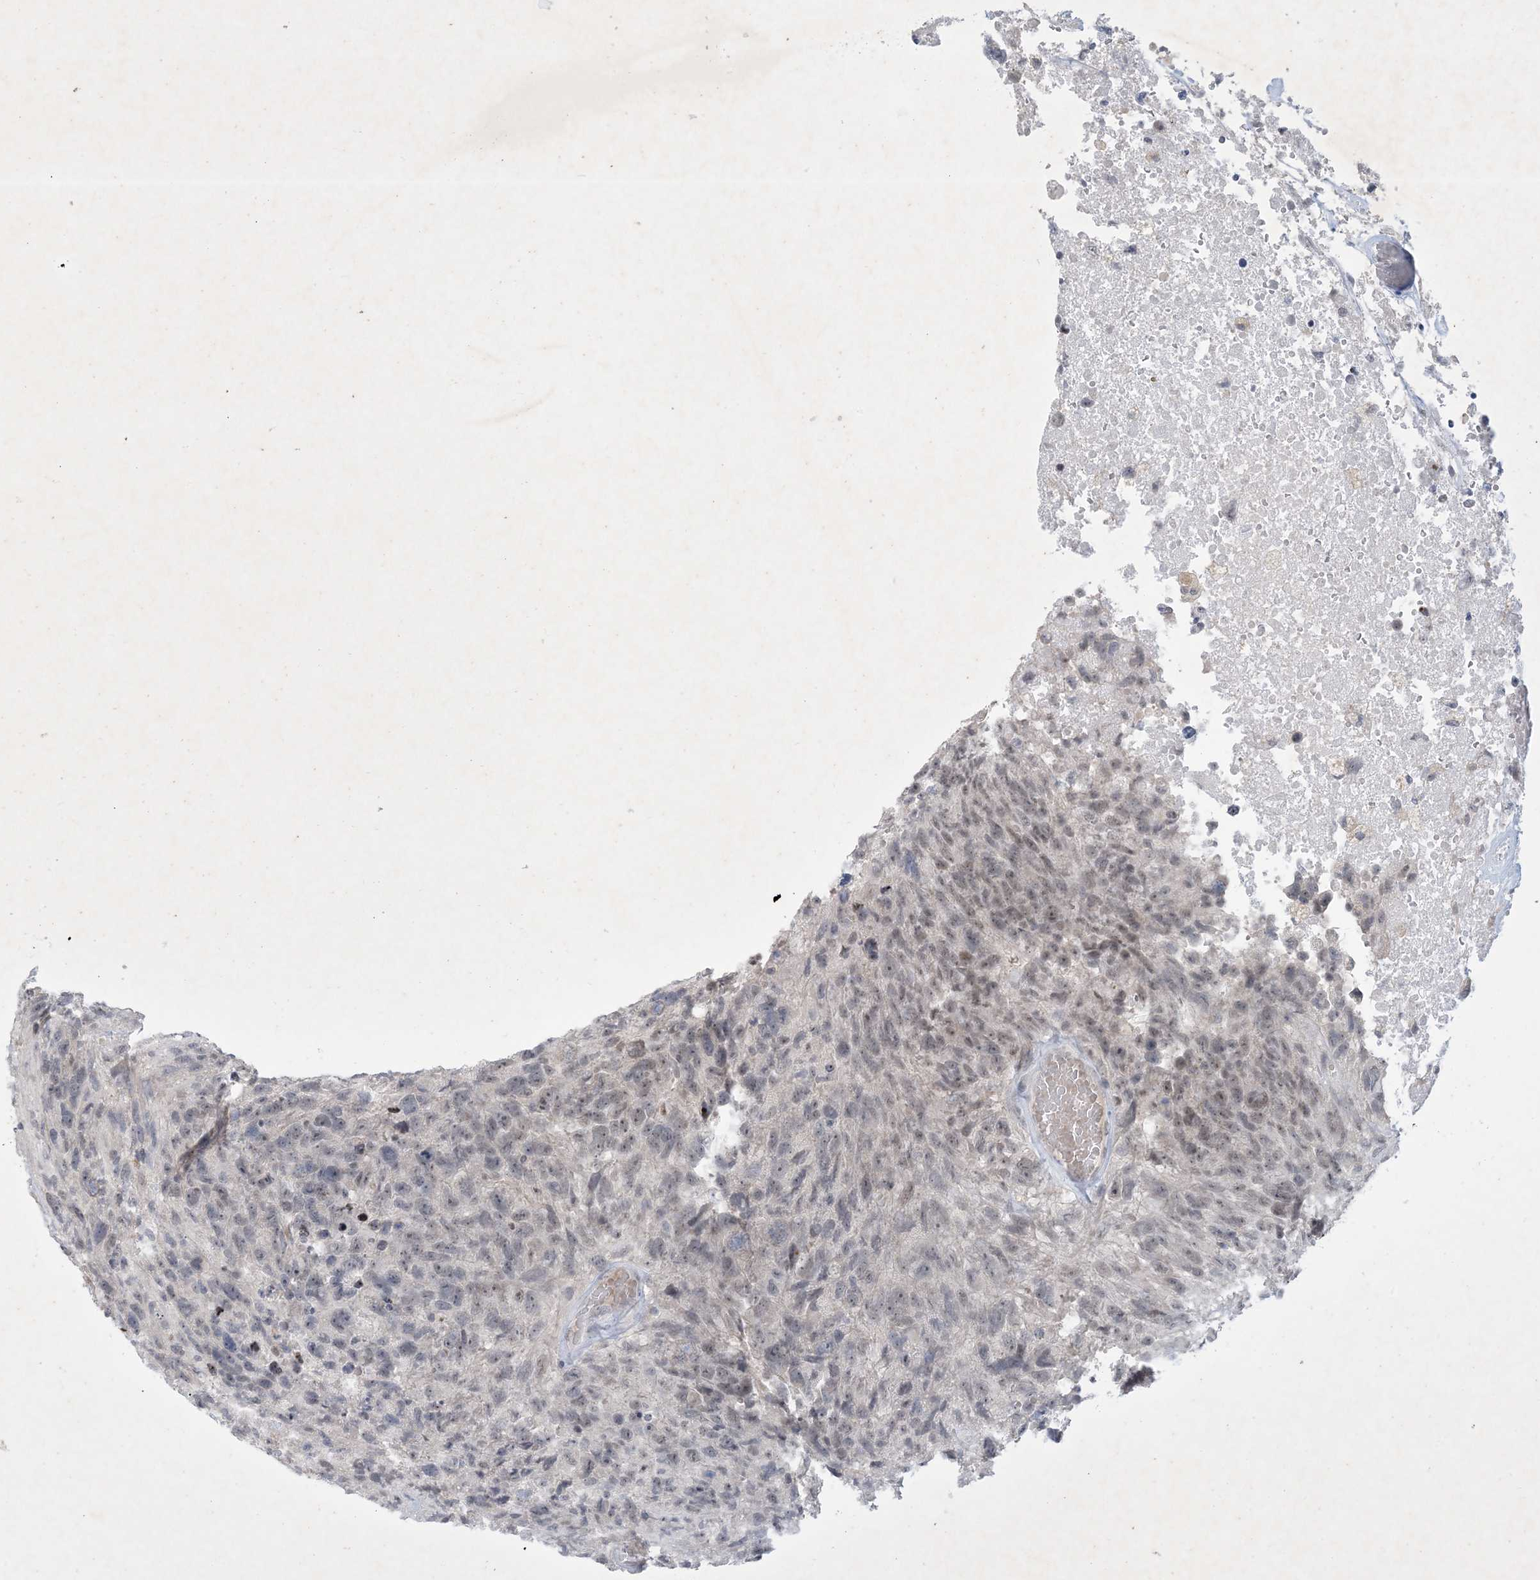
{"staining": {"intensity": "weak", "quantity": "<25%", "location": "nuclear"}, "tissue": "glioma", "cell_type": "Tumor cells", "image_type": "cancer", "snomed": [{"axis": "morphology", "description": "Glioma, malignant, High grade"}, {"axis": "topography", "description": "Brain"}], "caption": "Protein analysis of malignant glioma (high-grade) displays no significant positivity in tumor cells. (Stains: DAB immunohistochemistry with hematoxylin counter stain, Microscopy: brightfield microscopy at high magnification).", "gene": "ZNF674", "patient": {"sex": "male", "age": 69}}